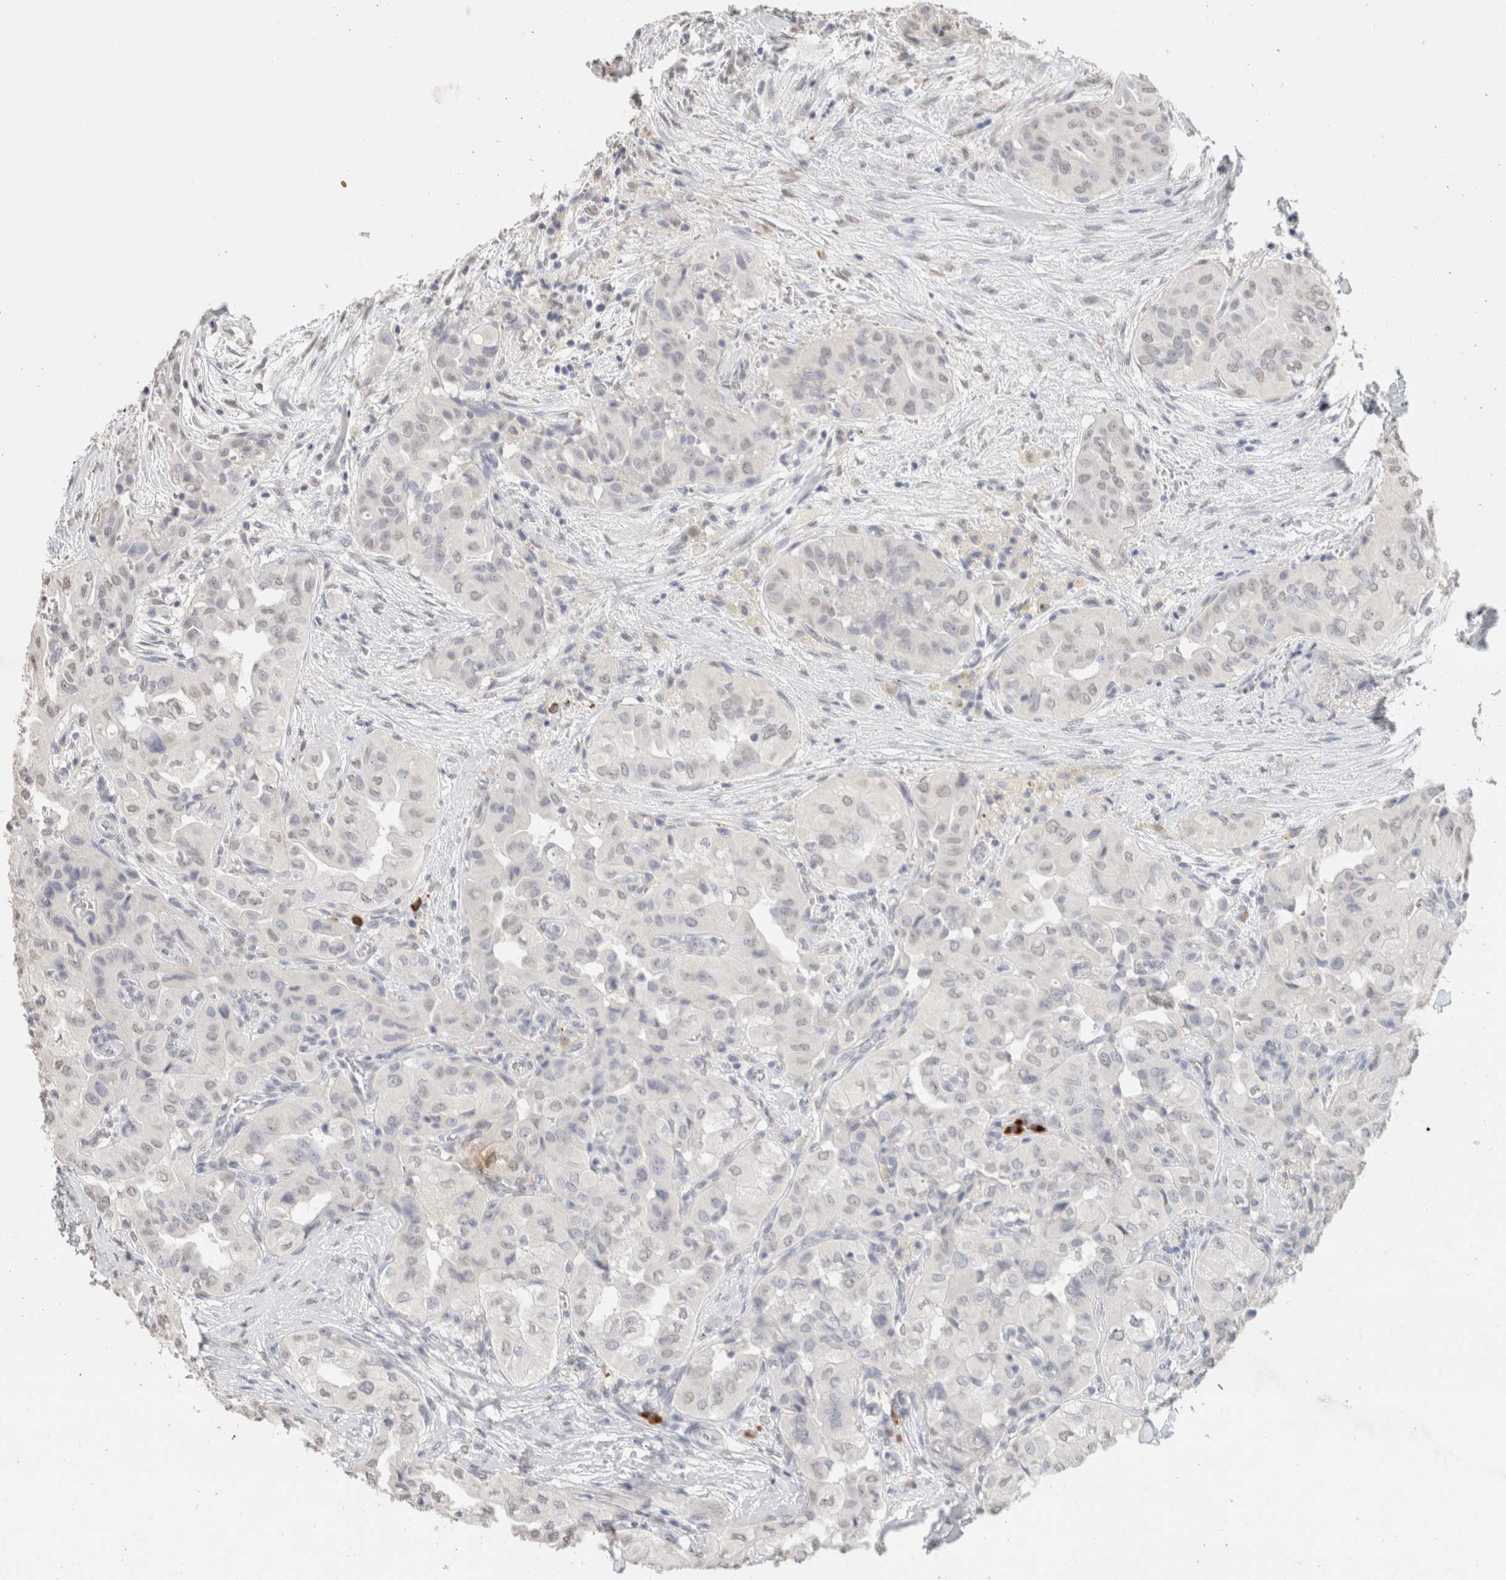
{"staining": {"intensity": "weak", "quantity": "<25%", "location": "nuclear"}, "tissue": "thyroid cancer", "cell_type": "Tumor cells", "image_type": "cancer", "snomed": [{"axis": "morphology", "description": "Papillary adenocarcinoma, NOS"}, {"axis": "topography", "description": "Thyroid gland"}], "caption": "Micrograph shows no significant protein staining in tumor cells of thyroid cancer. (DAB (3,3'-diaminobenzidine) immunohistochemistry (IHC) visualized using brightfield microscopy, high magnification).", "gene": "CD80", "patient": {"sex": "female", "age": 59}}